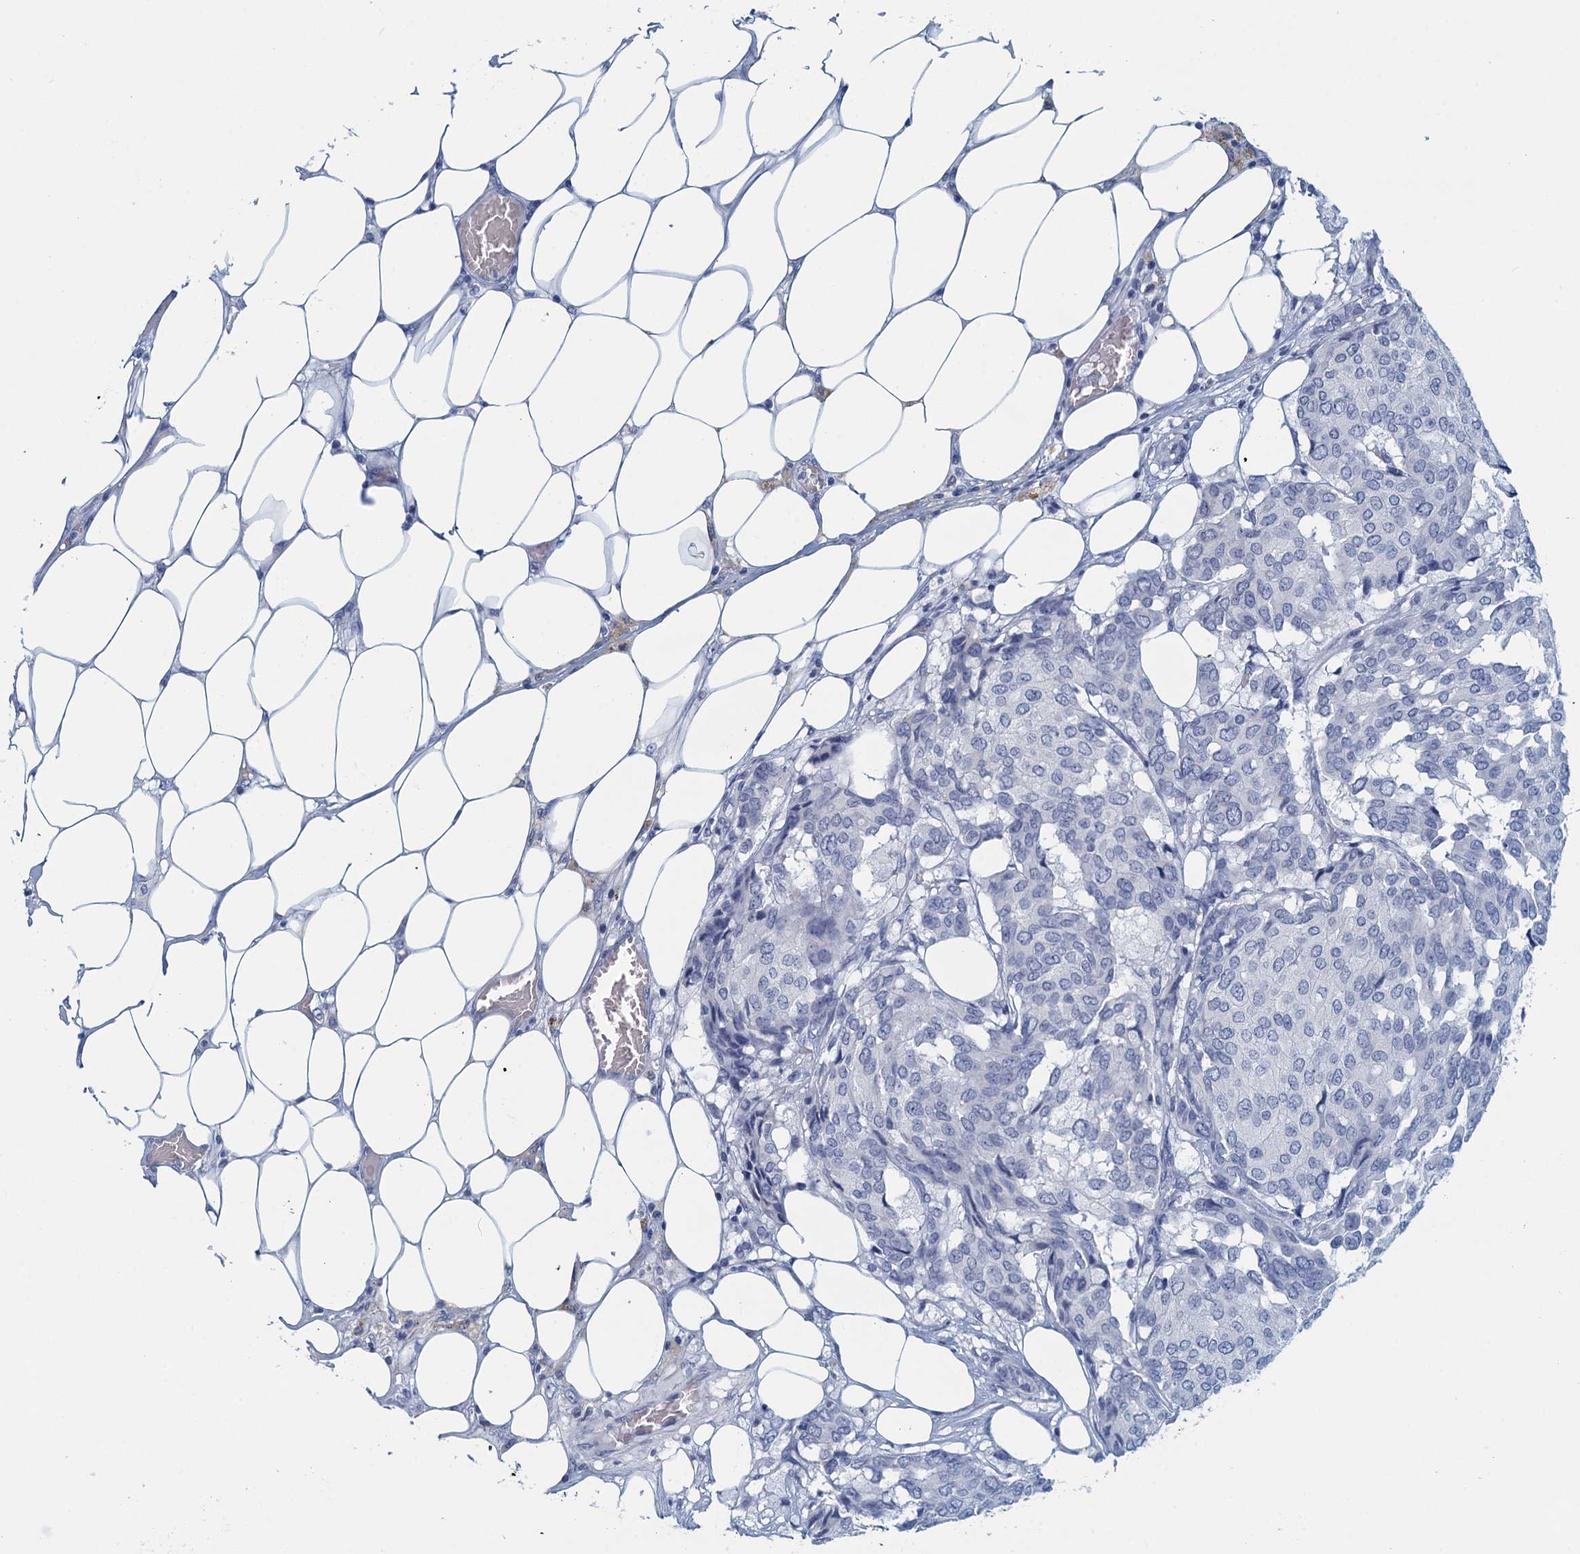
{"staining": {"intensity": "negative", "quantity": "none", "location": "none"}, "tissue": "breast cancer", "cell_type": "Tumor cells", "image_type": "cancer", "snomed": [{"axis": "morphology", "description": "Duct carcinoma"}, {"axis": "topography", "description": "Breast"}], "caption": "An immunohistochemistry (IHC) photomicrograph of breast cancer (infiltrating ductal carcinoma) is shown. There is no staining in tumor cells of breast cancer (infiltrating ductal carcinoma).", "gene": "CYP51A1", "patient": {"sex": "female", "age": 75}}